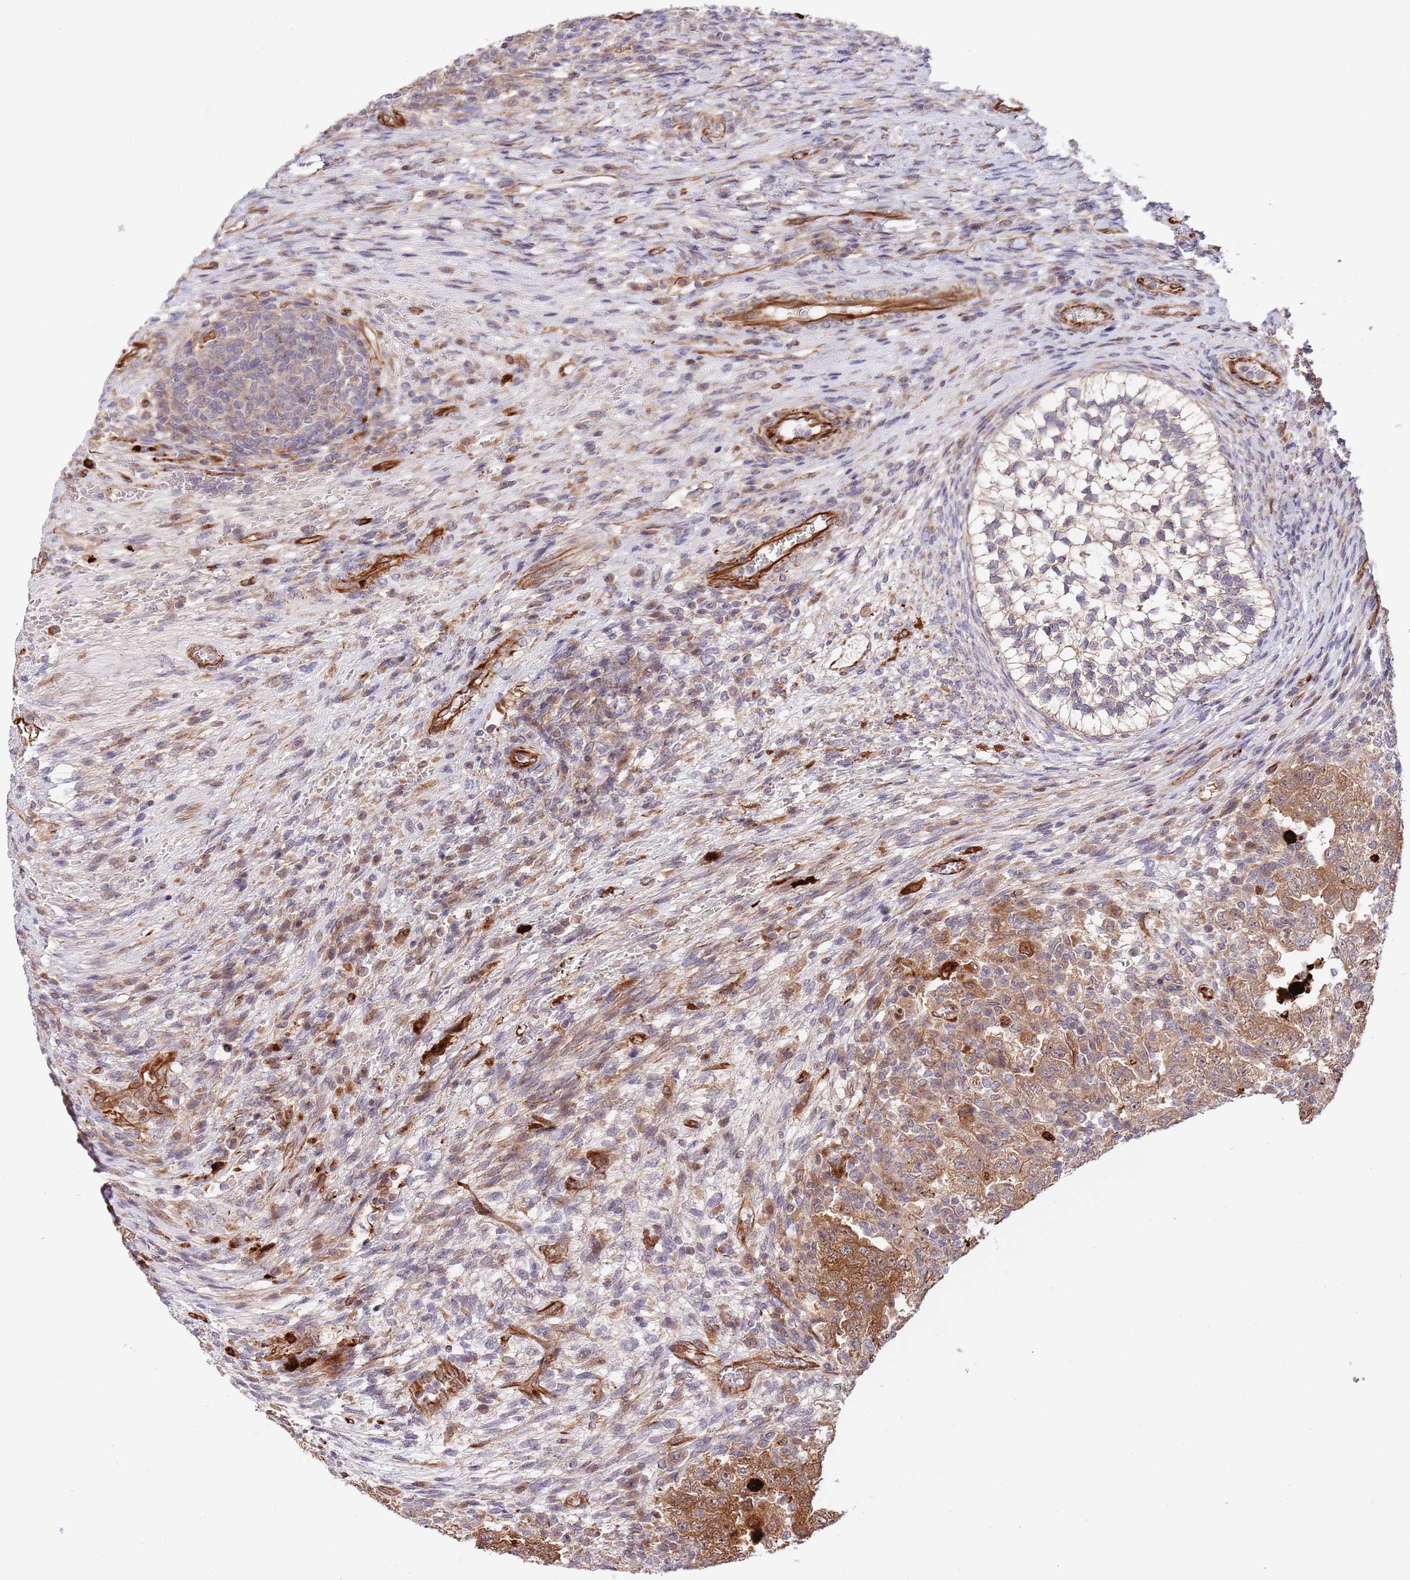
{"staining": {"intensity": "moderate", "quantity": ">75%", "location": "cytoplasmic/membranous"}, "tissue": "testis cancer", "cell_type": "Tumor cells", "image_type": "cancer", "snomed": [{"axis": "morphology", "description": "Carcinoma, Embryonal, NOS"}, {"axis": "topography", "description": "Testis"}], "caption": "A photomicrograph of testis embryonal carcinoma stained for a protein reveals moderate cytoplasmic/membranous brown staining in tumor cells.", "gene": "NEK3", "patient": {"sex": "male", "age": 26}}